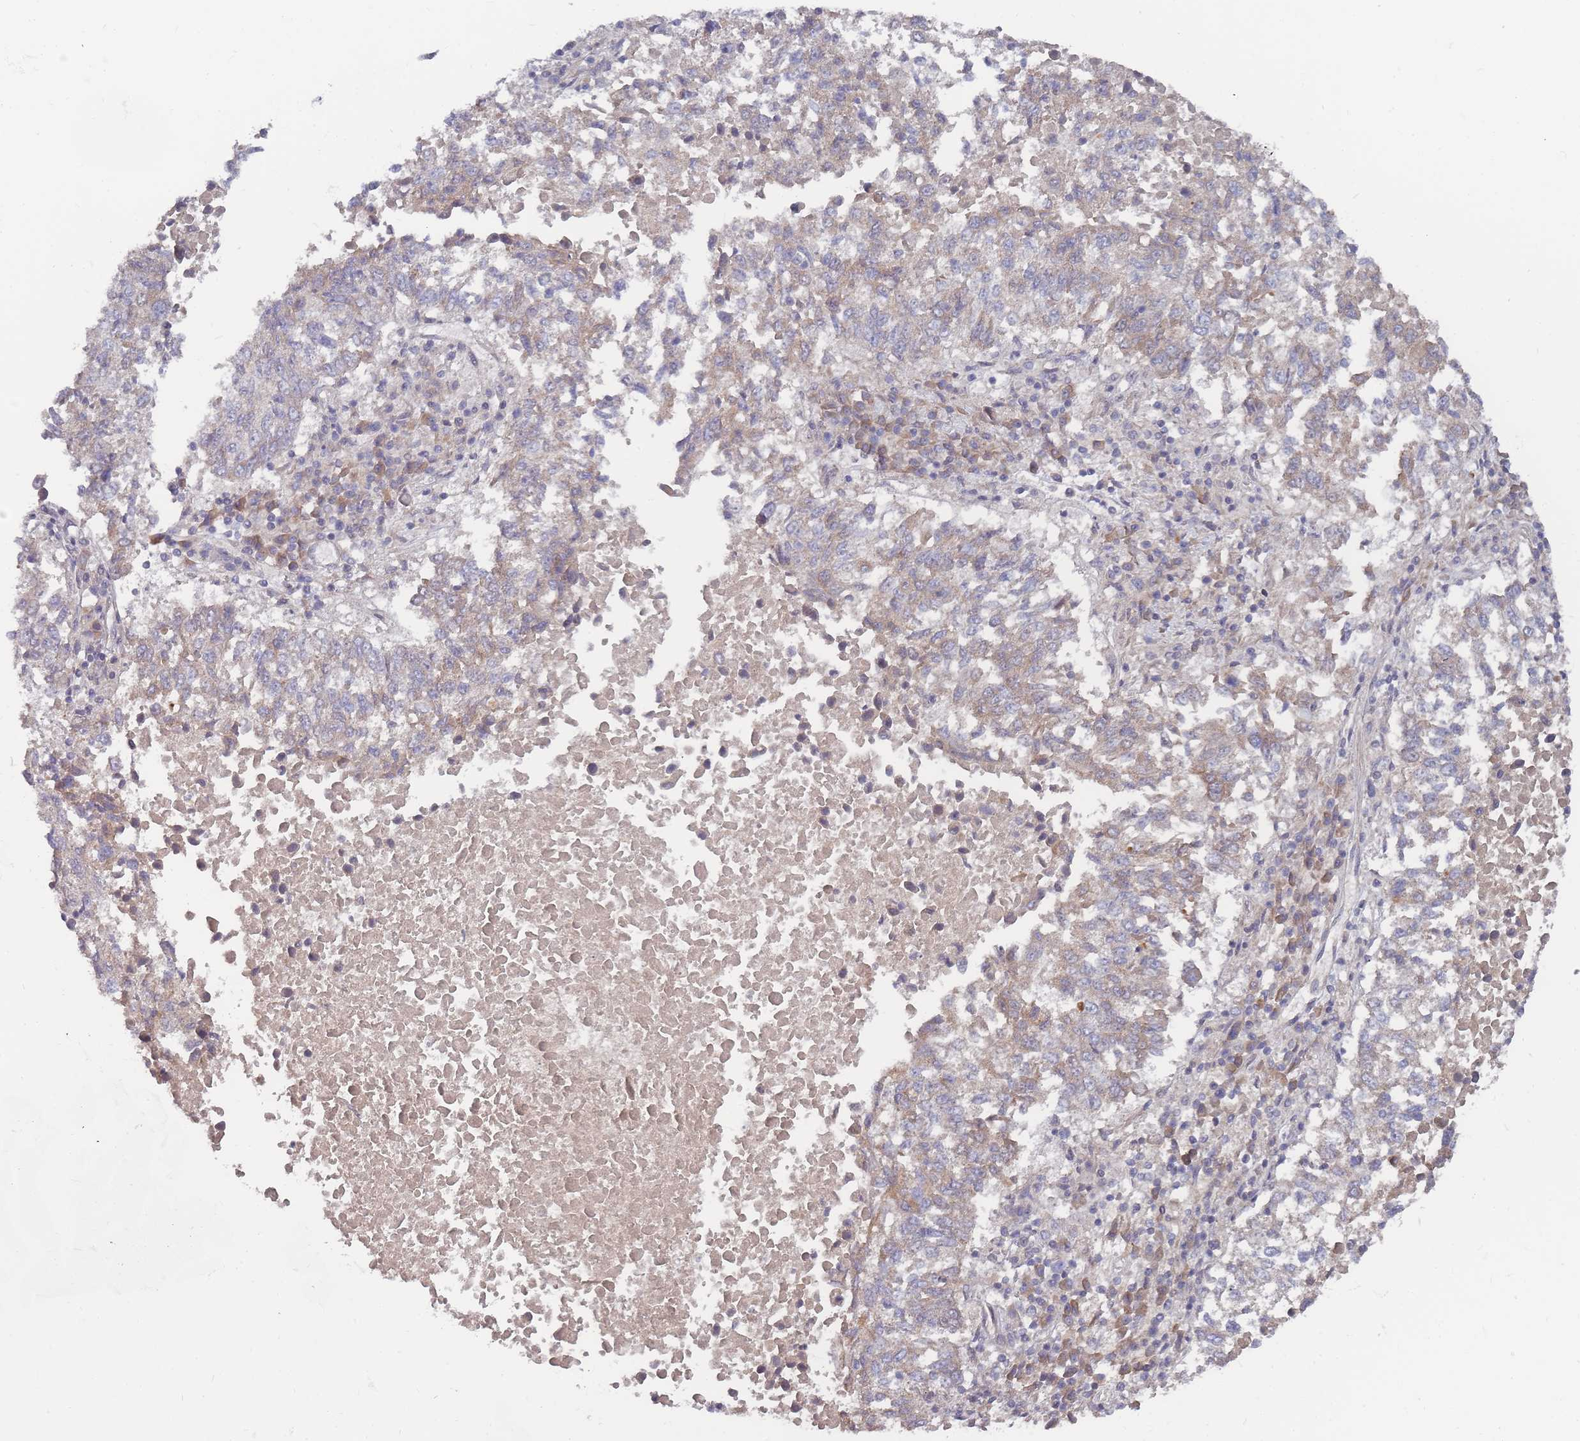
{"staining": {"intensity": "weak", "quantity": "<25%", "location": "cytoplasmic/membranous"}, "tissue": "lung cancer", "cell_type": "Tumor cells", "image_type": "cancer", "snomed": [{"axis": "morphology", "description": "Squamous cell carcinoma, NOS"}, {"axis": "topography", "description": "Lung"}], "caption": "The photomicrograph reveals no staining of tumor cells in lung cancer. The staining is performed using DAB (3,3'-diaminobenzidine) brown chromogen with nuclei counter-stained in using hematoxylin.", "gene": "SLC35F5", "patient": {"sex": "male", "age": 73}}